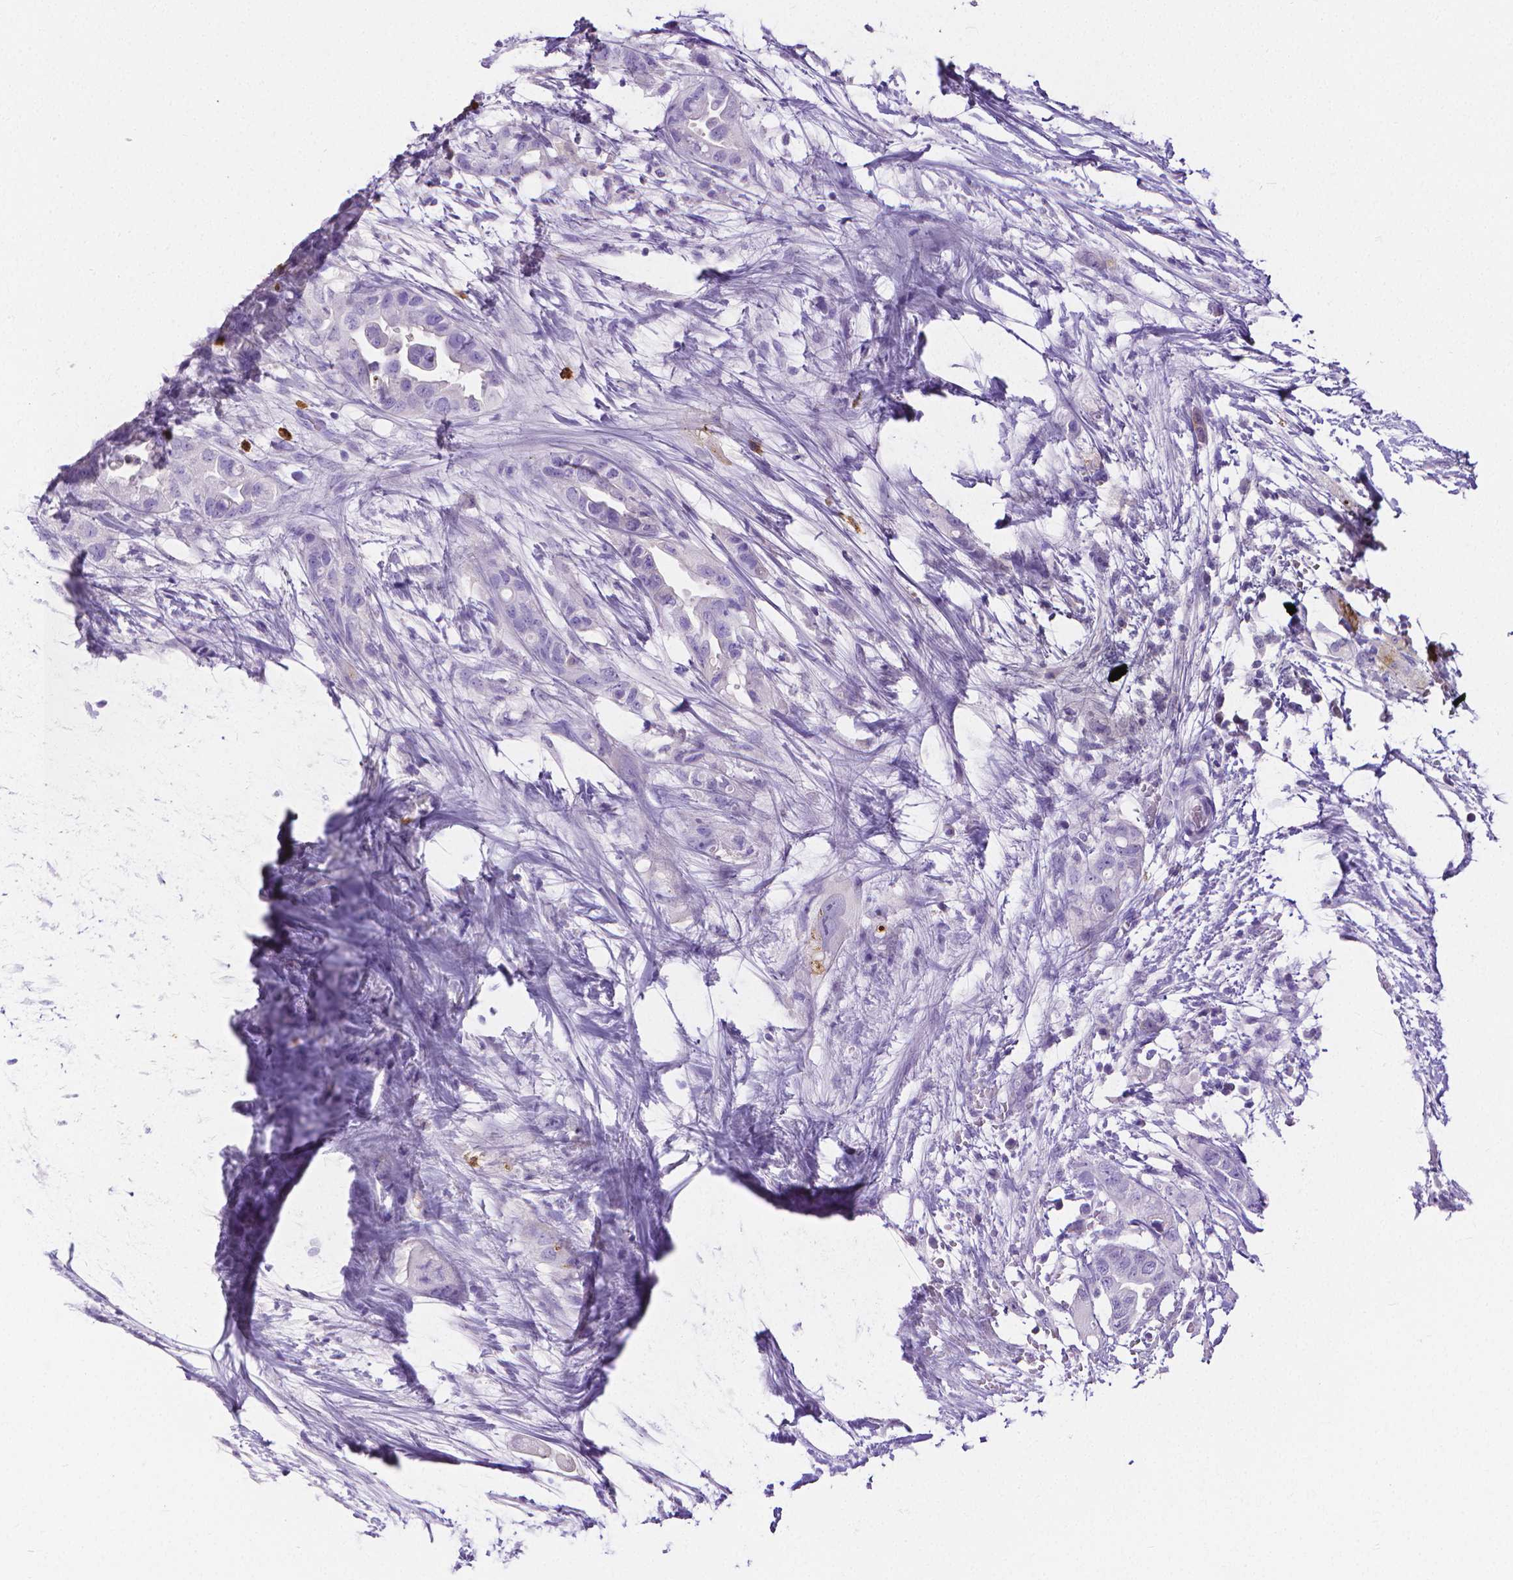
{"staining": {"intensity": "negative", "quantity": "none", "location": "none"}, "tissue": "pancreatic cancer", "cell_type": "Tumor cells", "image_type": "cancer", "snomed": [{"axis": "morphology", "description": "Adenocarcinoma, NOS"}, {"axis": "topography", "description": "Pancreas"}], "caption": "Immunohistochemical staining of human pancreatic cancer (adenocarcinoma) exhibits no significant positivity in tumor cells.", "gene": "MMP9", "patient": {"sex": "female", "age": 72}}